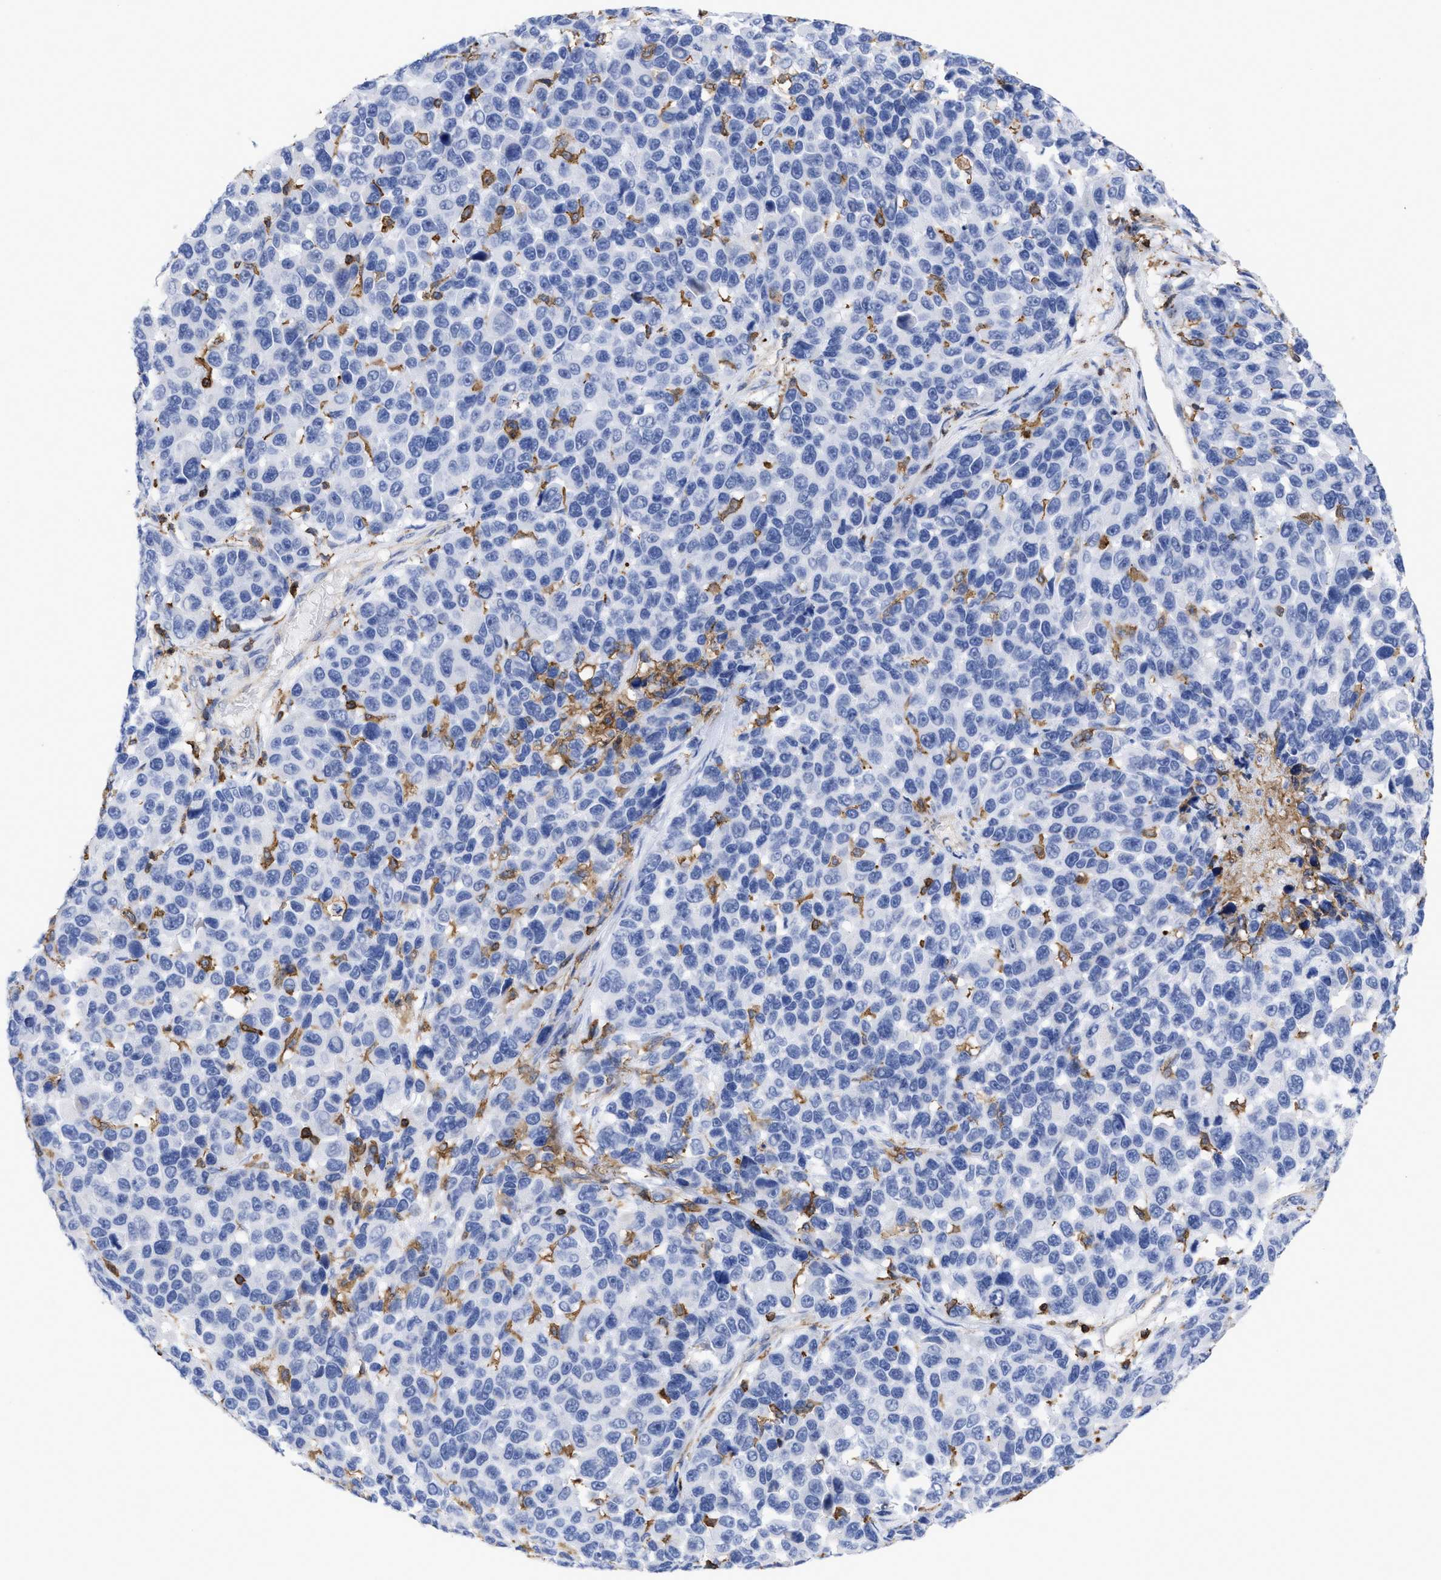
{"staining": {"intensity": "negative", "quantity": "none", "location": "none"}, "tissue": "melanoma", "cell_type": "Tumor cells", "image_type": "cancer", "snomed": [{"axis": "morphology", "description": "Malignant melanoma, NOS"}, {"axis": "topography", "description": "Skin"}], "caption": "Tumor cells show no significant positivity in malignant melanoma. (DAB IHC, high magnification).", "gene": "HCLS1", "patient": {"sex": "male", "age": 53}}